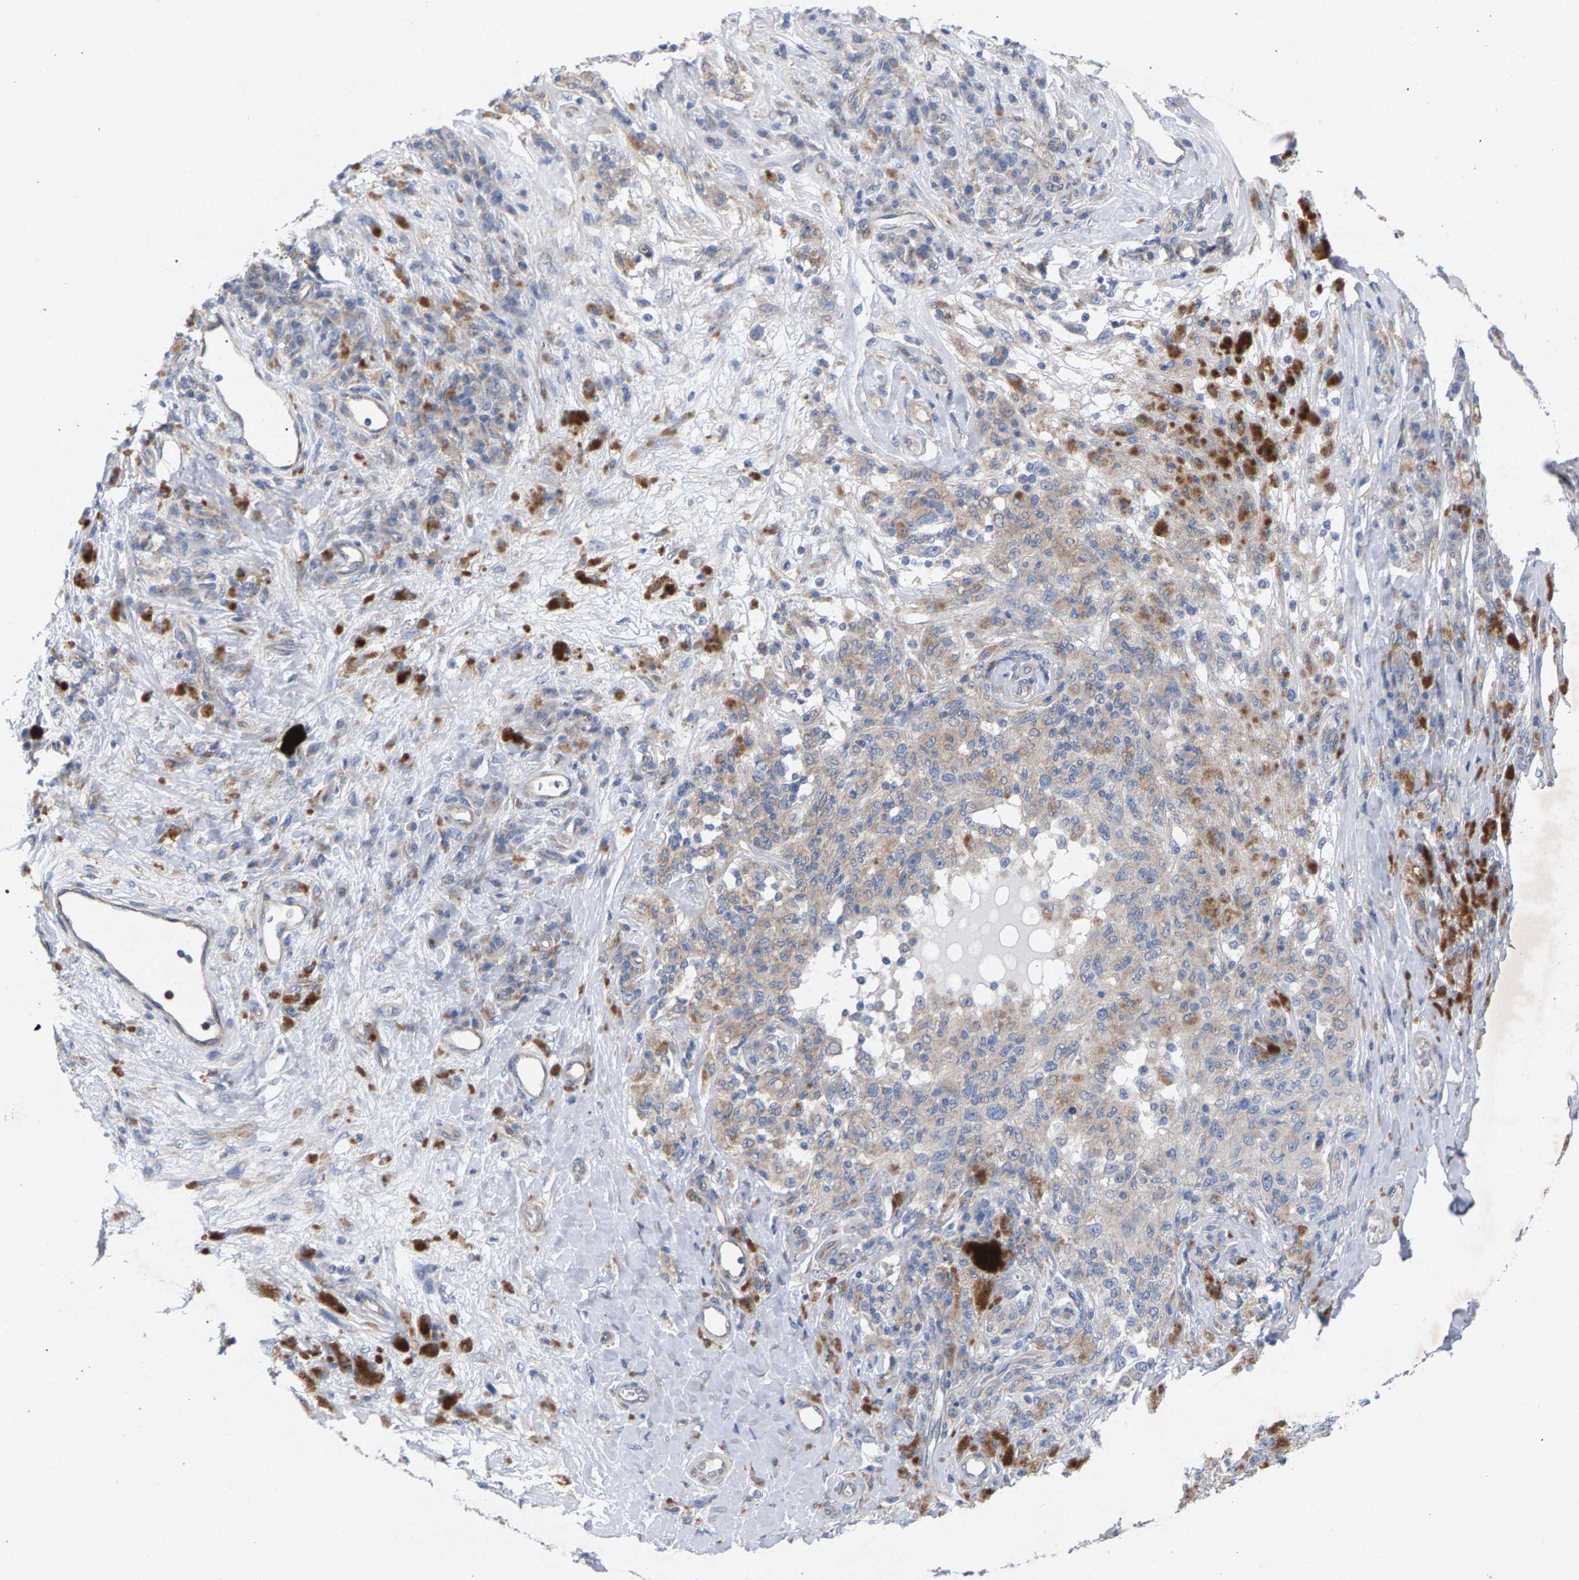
{"staining": {"intensity": "weak", "quantity": "<25%", "location": "cytoplasmic/membranous"}, "tissue": "melanoma", "cell_type": "Tumor cells", "image_type": "cancer", "snomed": [{"axis": "morphology", "description": "Malignant melanoma, NOS"}, {"axis": "topography", "description": "Skin"}], "caption": "Tumor cells are negative for brown protein staining in malignant melanoma.", "gene": "MAMDC2", "patient": {"sex": "female", "age": 73}}